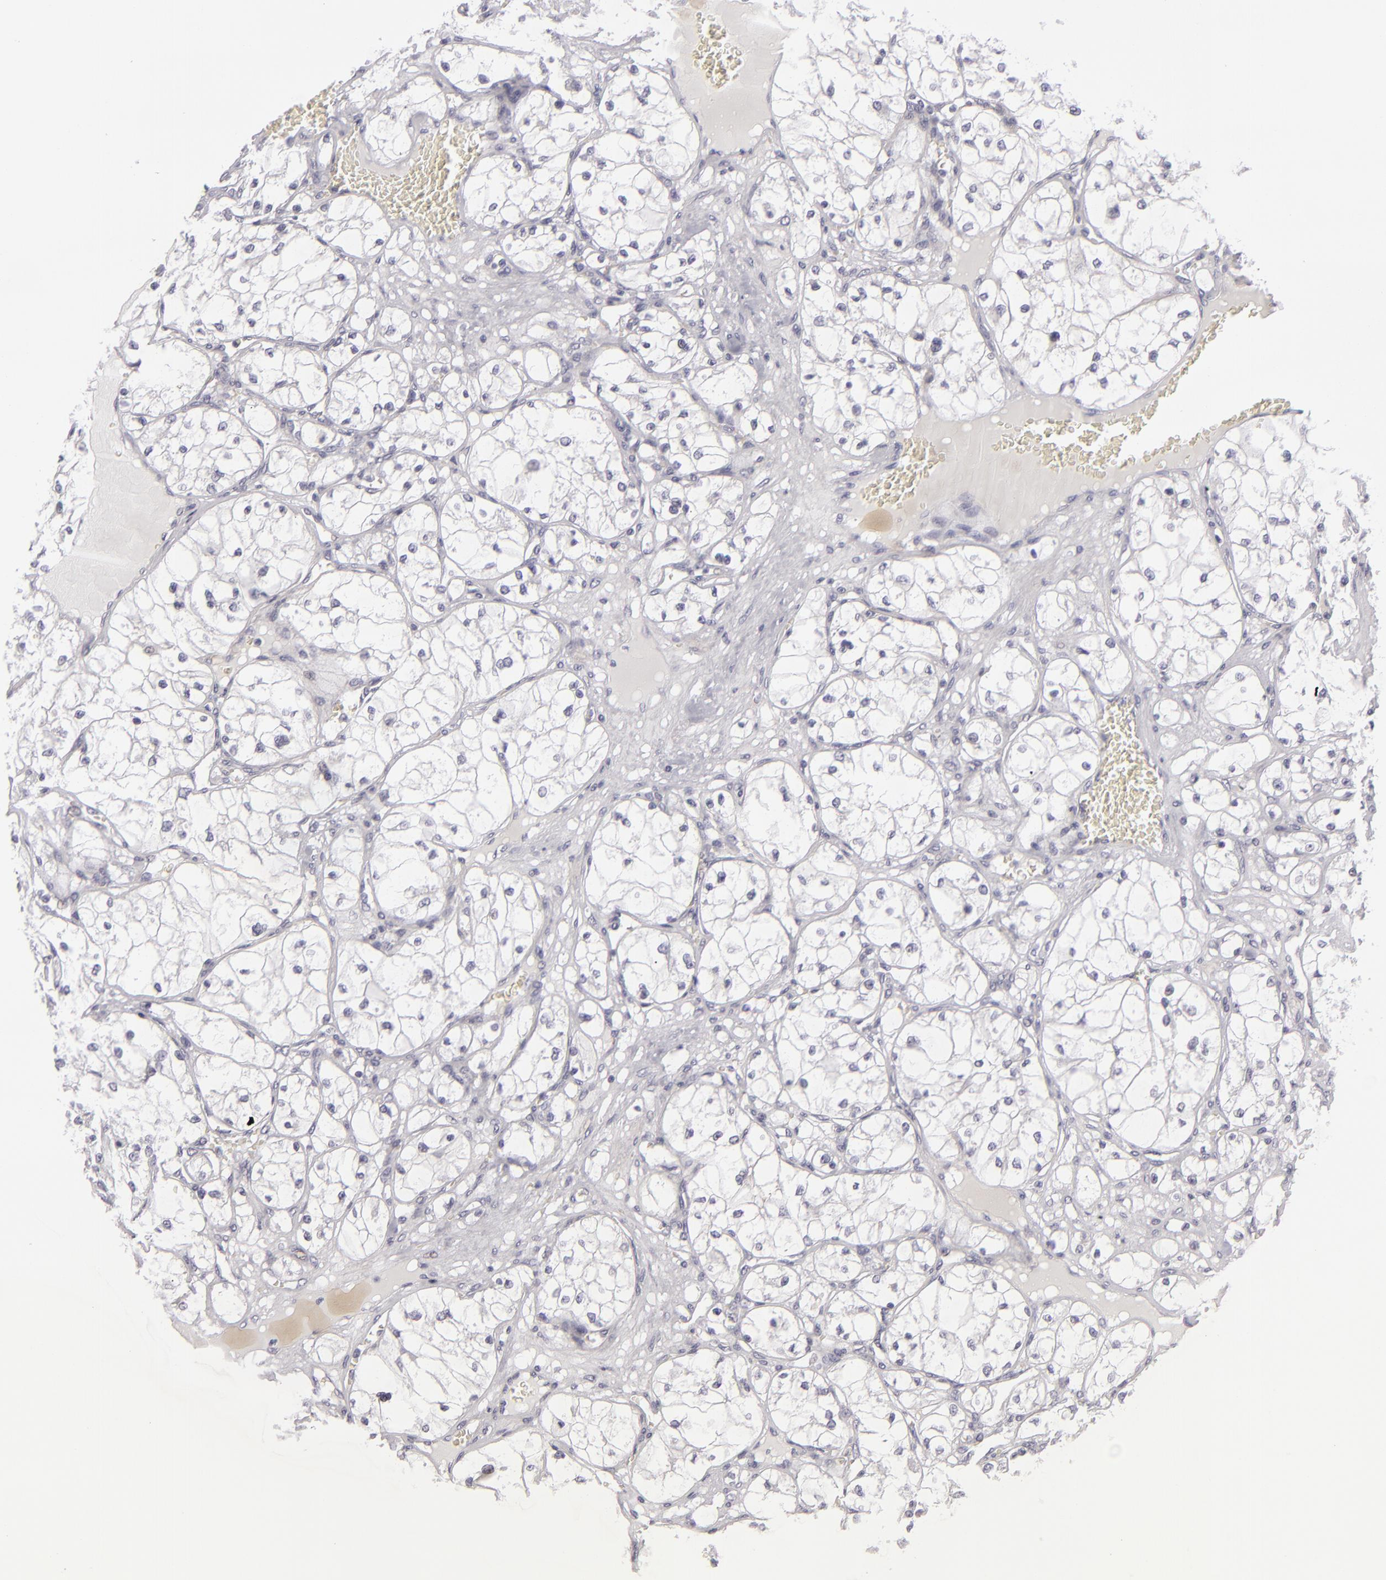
{"staining": {"intensity": "negative", "quantity": "none", "location": "none"}, "tissue": "renal cancer", "cell_type": "Tumor cells", "image_type": "cancer", "snomed": [{"axis": "morphology", "description": "Adenocarcinoma, NOS"}, {"axis": "topography", "description": "Kidney"}], "caption": "Renal adenocarcinoma was stained to show a protein in brown. There is no significant expression in tumor cells.", "gene": "JUP", "patient": {"sex": "male", "age": 61}}